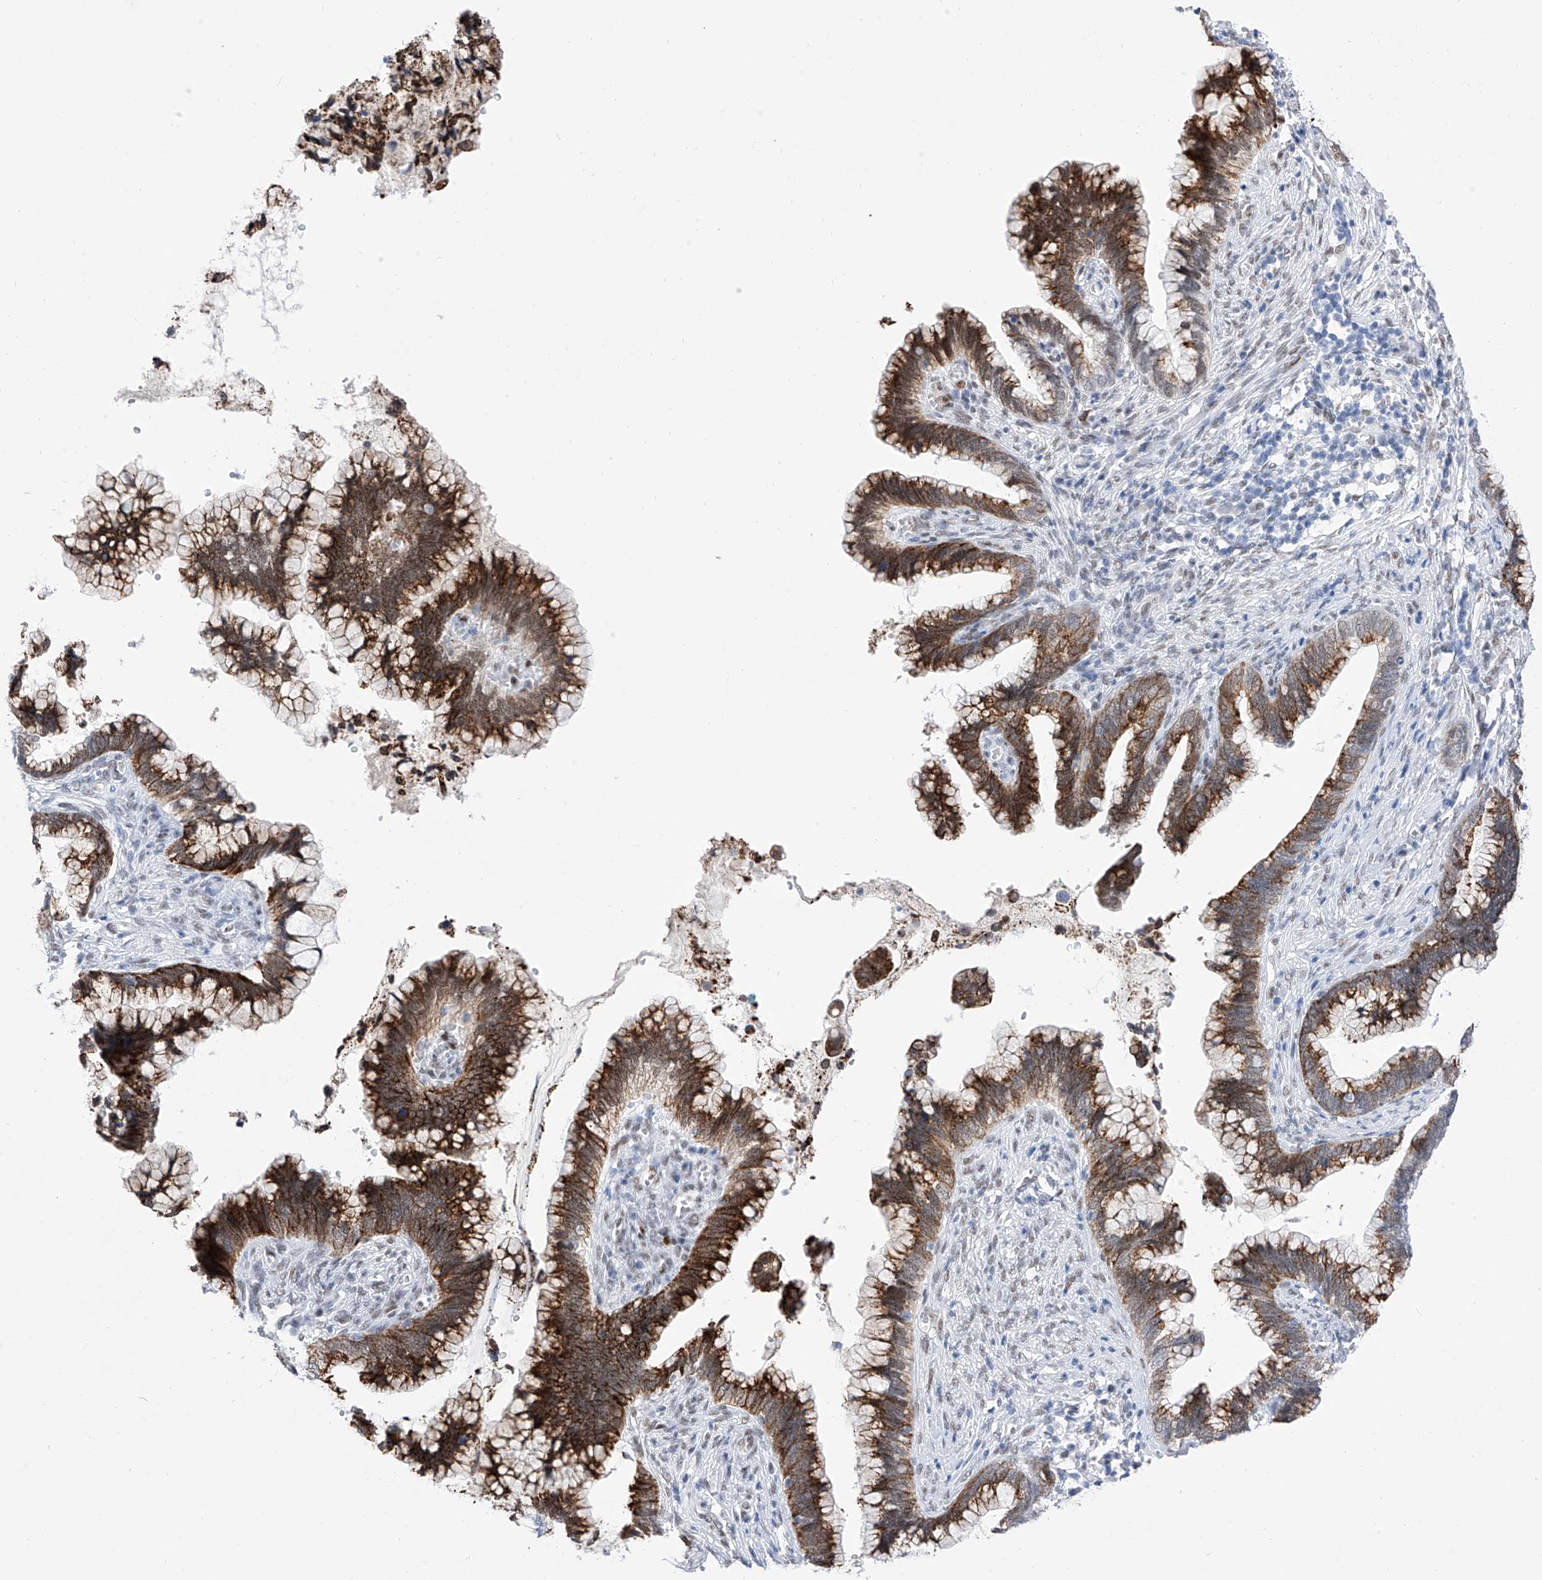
{"staining": {"intensity": "strong", "quantity": ">75%", "location": "cytoplasmic/membranous"}, "tissue": "cervical cancer", "cell_type": "Tumor cells", "image_type": "cancer", "snomed": [{"axis": "morphology", "description": "Adenocarcinoma, NOS"}, {"axis": "topography", "description": "Cervix"}], "caption": "Cervical cancer tissue reveals strong cytoplasmic/membranous staining in approximately >75% of tumor cells, visualized by immunohistochemistry.", "gene": "ATN1", "patient": {"sex": "female", "age": 44}}